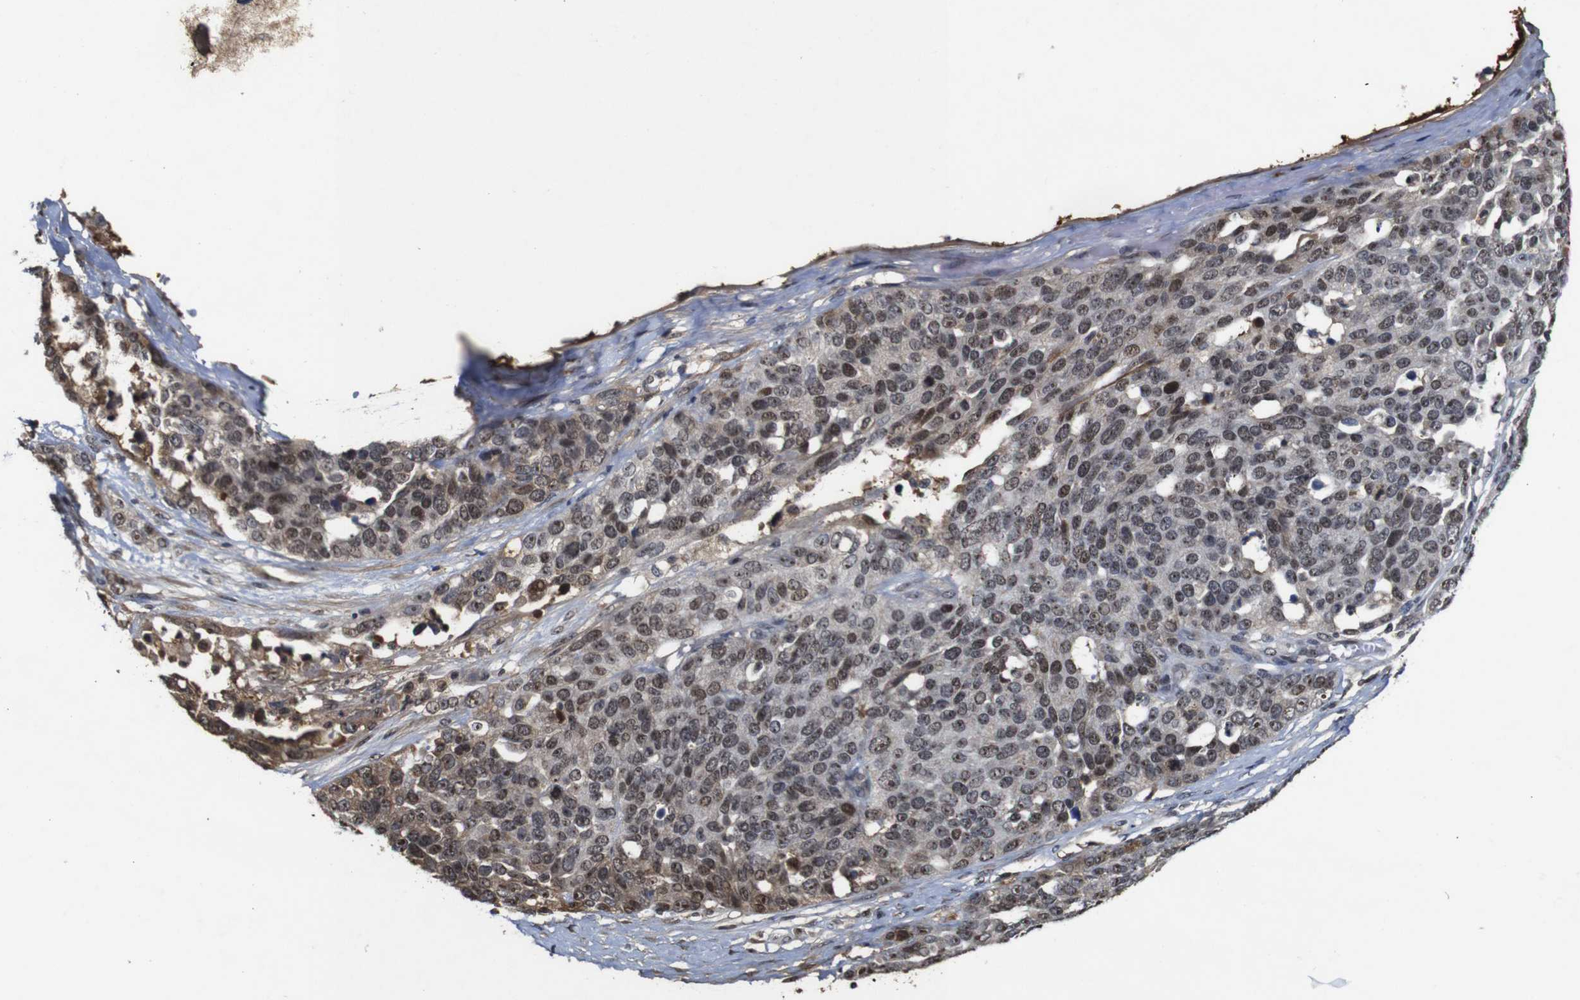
{"staining": {"intensity": "moderate", "quantity": ">75%", "location": "cytoplasmic/membranous,nuclear"}, "tissue": "ovarian cancer", "cell_type": "Tumor cells", "image_type": "cancer", "snomed": [{"axis": "morphology", "description": "Cystadenocarcinoma, serous, NOS"}, {"axis": "topography", "description": "Ovary"}], "caption": "Moderate cytoplasmic/membranous and nuclear protein positivity is present in approximately >75% of tumor cells in serous cystadenocarcinoma (ovarian). The staining was performed using DAB, with brown indicating positive protein expression. Nuclei are stained blue with hematoxylin.", "gene": "MYC", "patient": {"sex": "female", "age": 44}}